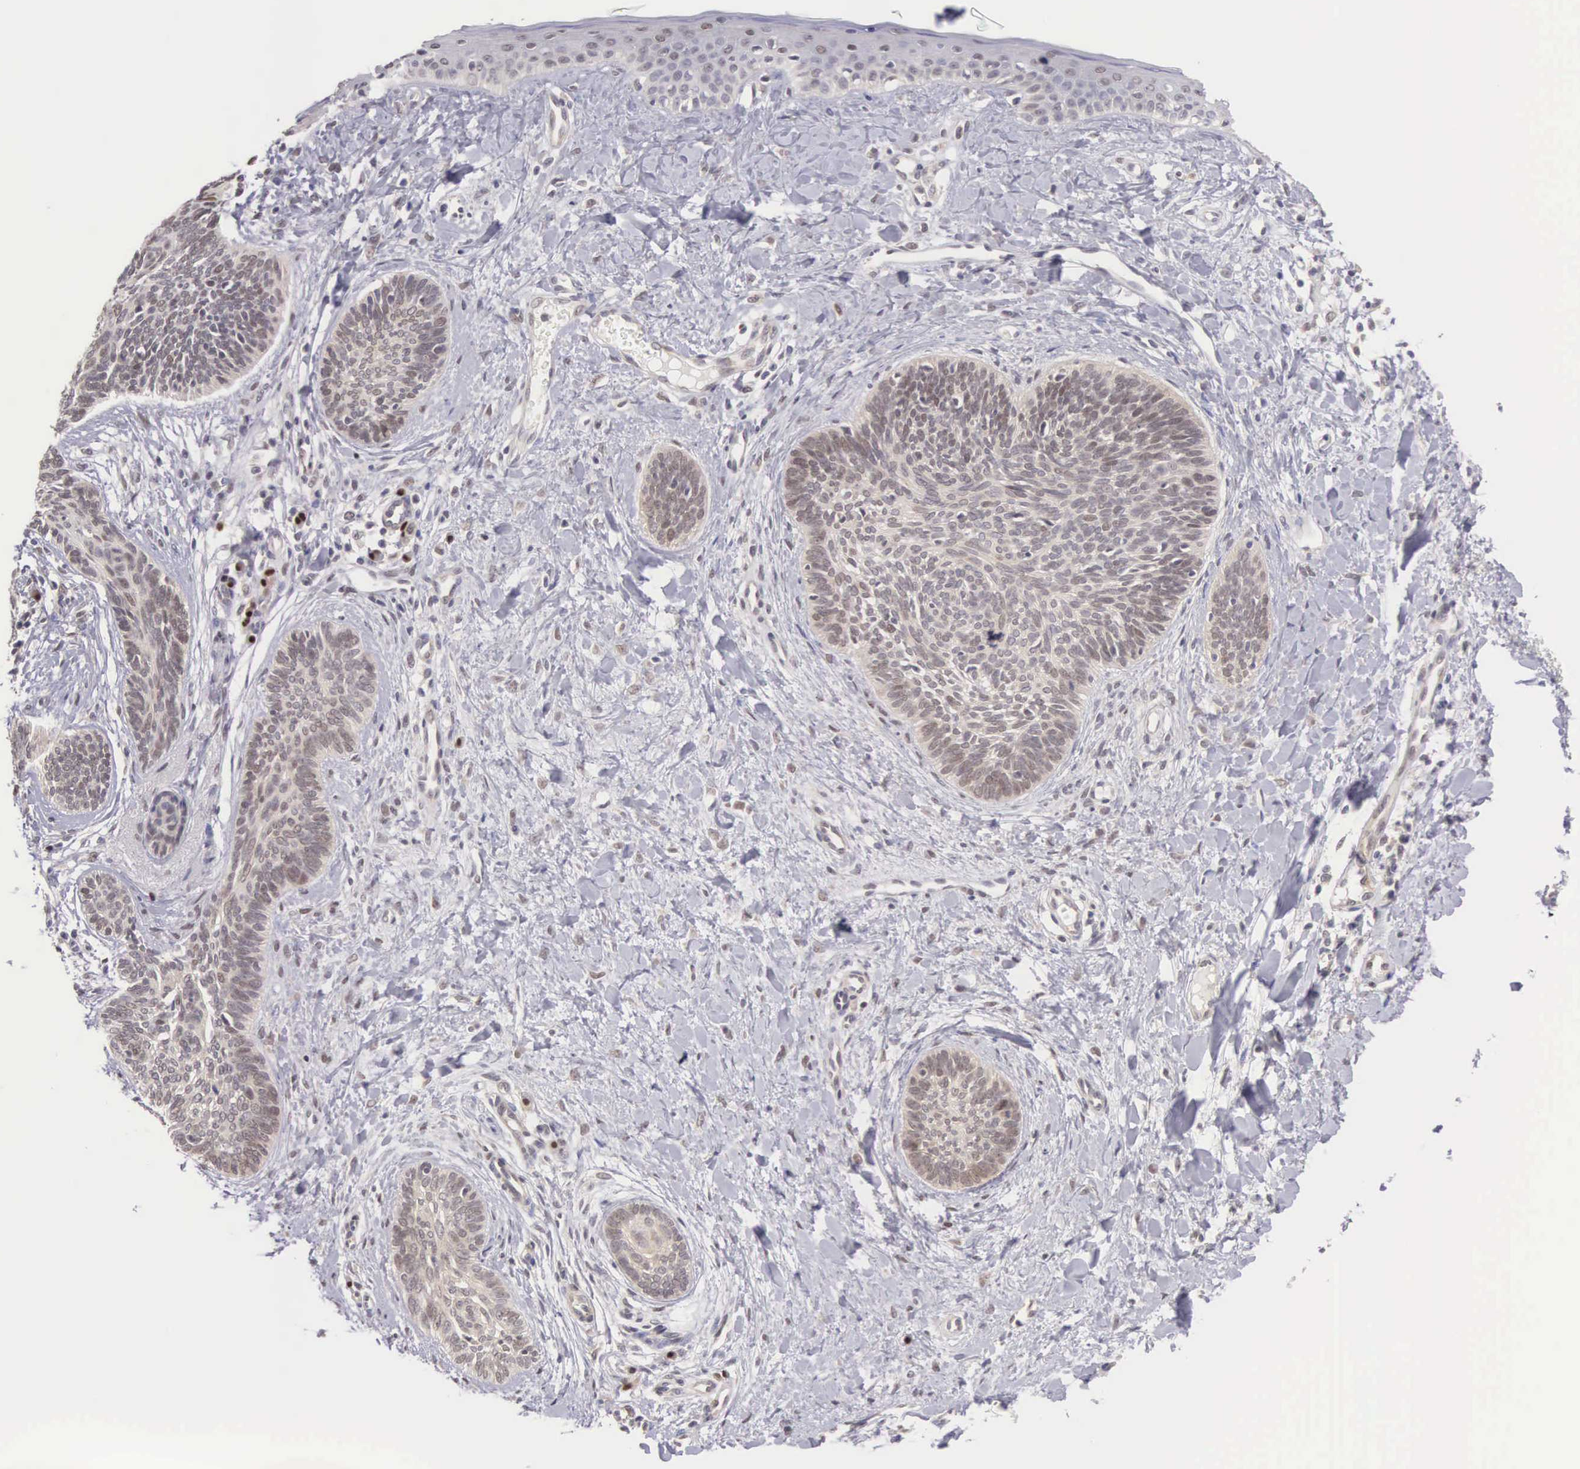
{"staining": {"intensity": "weak", "quantity": "25%-75%", "location": "nuclear"}, "tissue": "skin cancer", "cell_type": "Tumor cells", "image_type": "cancer", "snomed": [{"axis": "morphology", "description": "Basal cell carcinoma"}, {"axis": "topography", "description": "Skin"}], "caption": "Brown immunohistochemical staining in human basal cell carcinoma (skin) exhibits weak nuclear positivity in about 25%-75% of tumor cells. (DAB (3,3'-diaminobenzidine) IHC with brightfield microscopy, high magnification).", "gene": "CCDC117", "patient": {"sex": "female", "age": 81}}